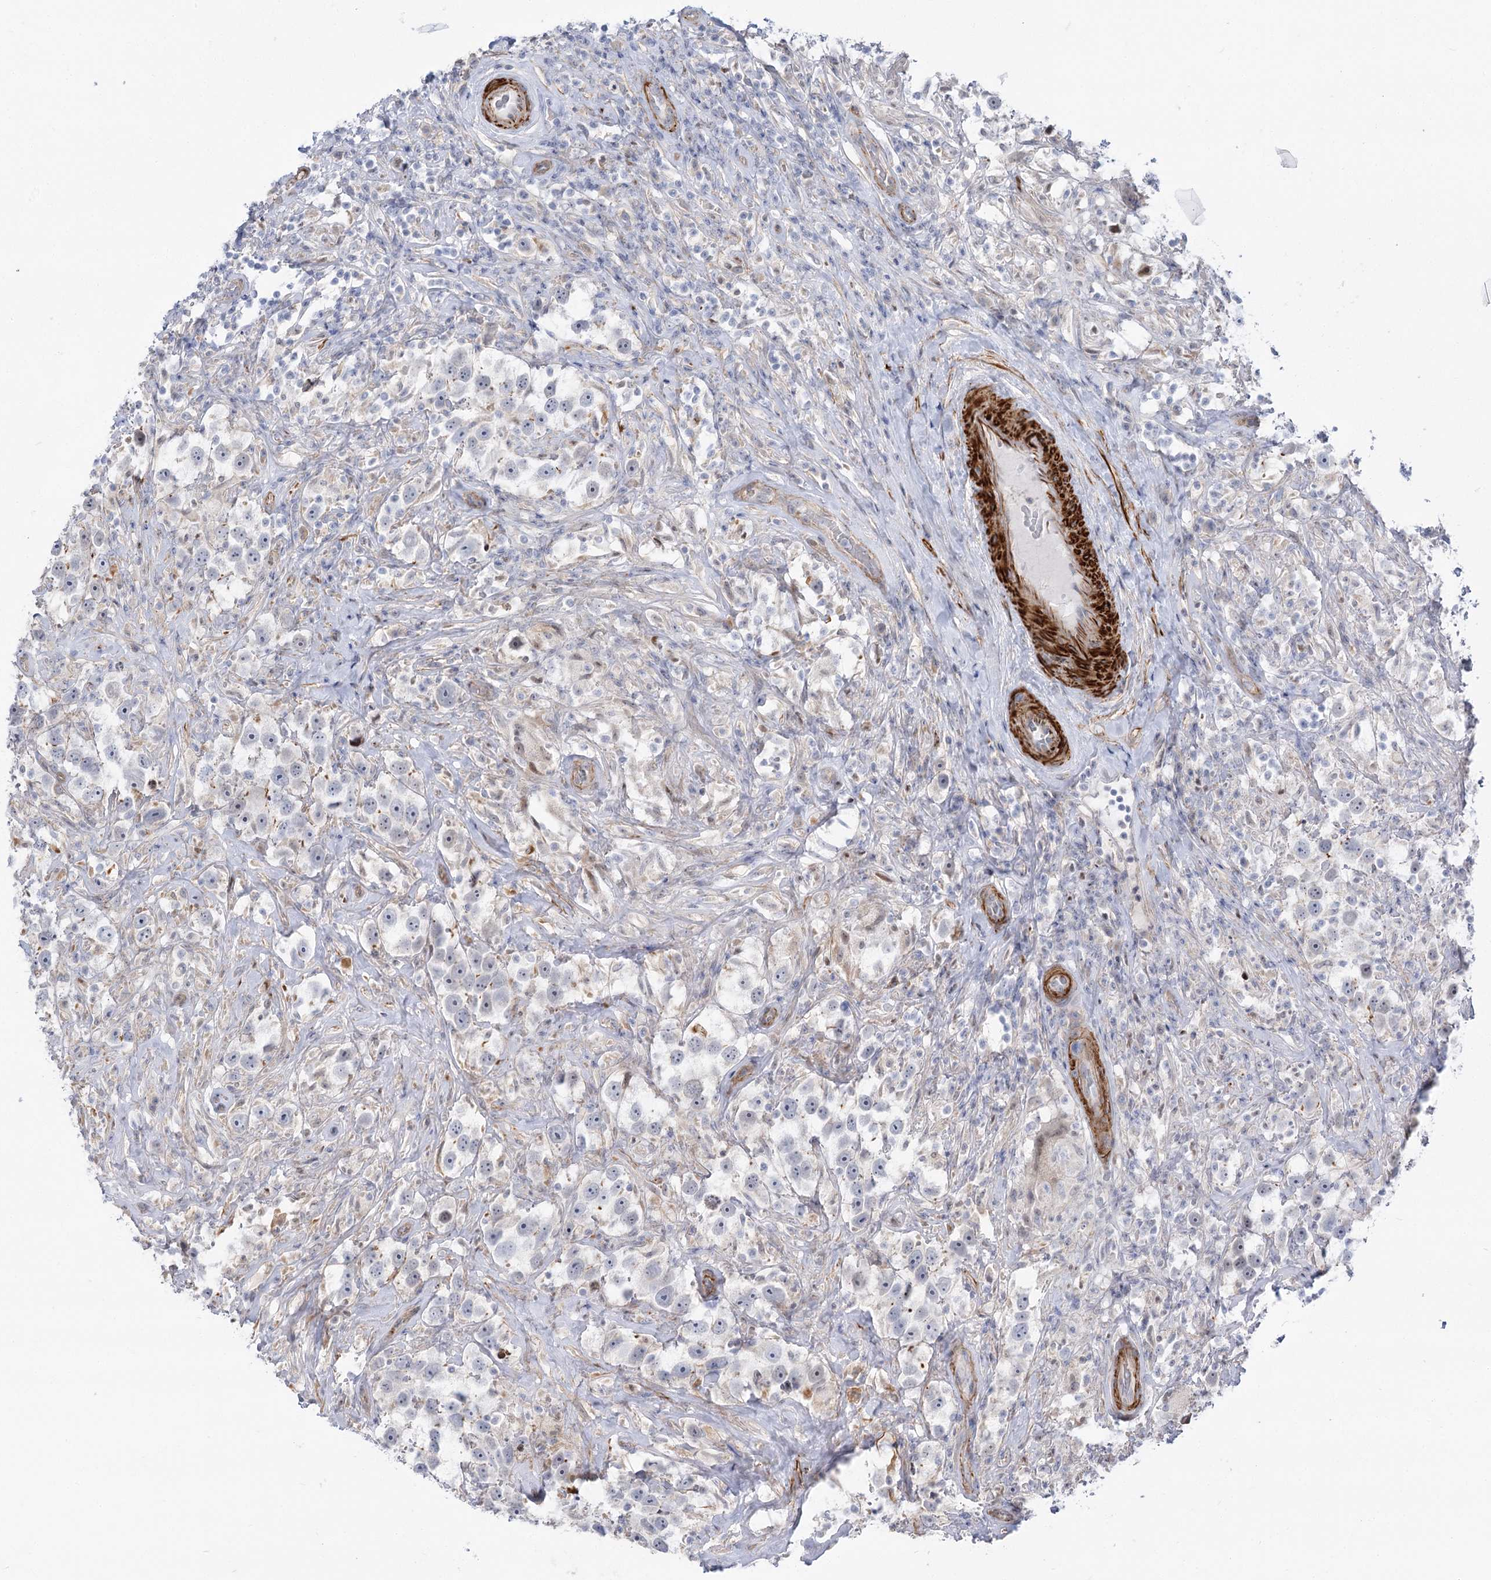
{"staining": {"intensity": "negative", "quantity": "none", "location": "none"}, "tissue": "testis cancer", "cell_type": "Tumor cells", "image_type": "cancer", "snomed": [{"axis": "morphology", "description": "Seminoma, NOS"}, {"axis": "topography", "description": "Testis"}], "caption": "Tumor cells show no significant positivity in seminoma (testis). Nuclei are stained in blue.", "gene": "ARSI", "patient": {"sex": "male", "age": 49}}